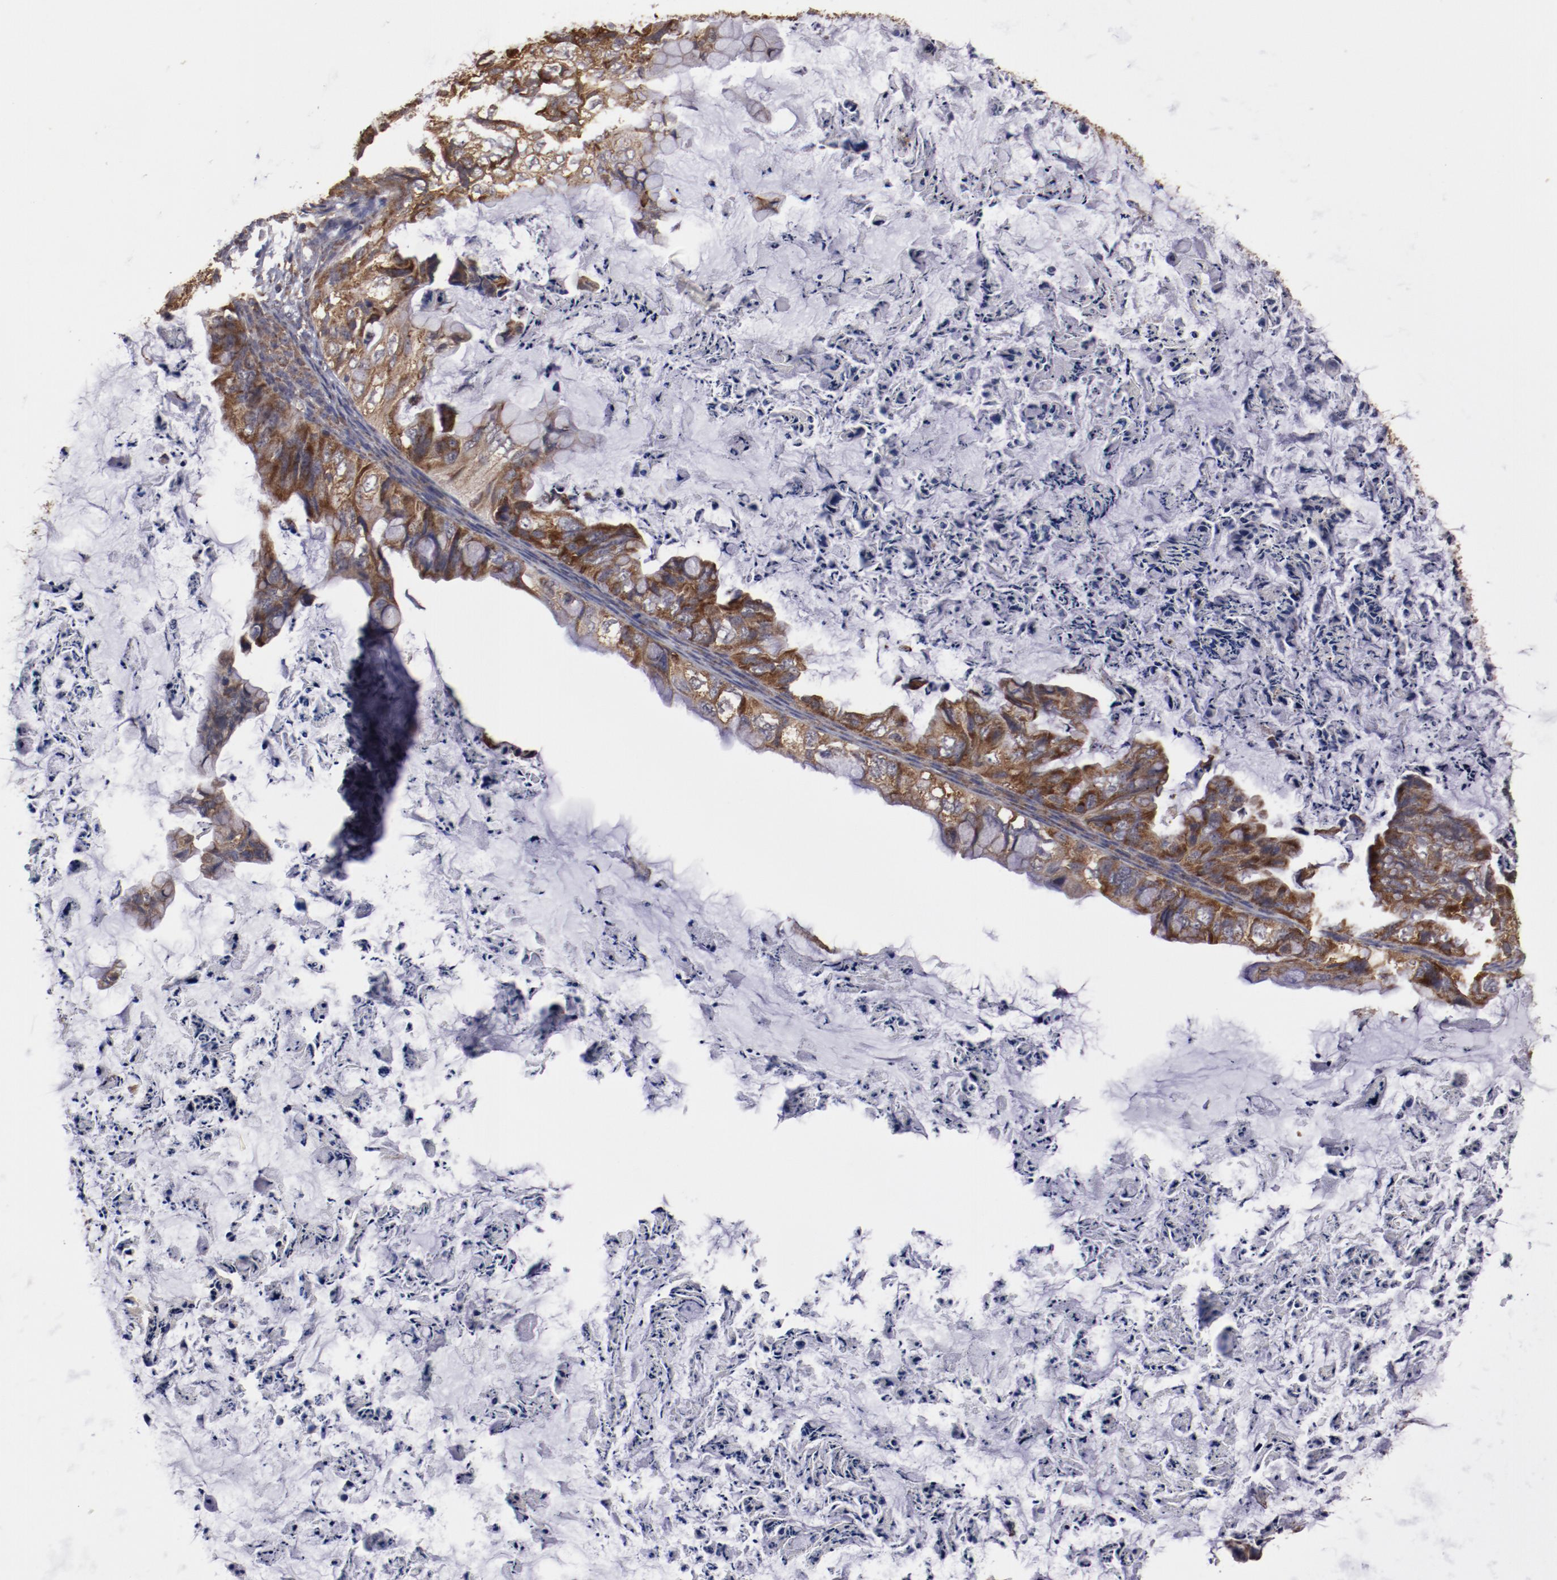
{"staining": {"intensity": "strong", "quantity": ">75%", "location": "cytoplasmic/membranous"}, "tissue": "ovarian cancer", "cell_type": "Tumor cells", "image_type": "cancer", "snomed": [{"axis": "morphology", "description": "Cystadenocarcinoma, mucinous, NOS"}, {"axis": "topography", "description": "Ovary"}], "caption": "The micrograph reveals staining of ovarian cancer, revealing strong cytoplasmic/membranous protein expression (brown color) within tumor cells.", "gene": "RPS4Y1", "patient": {"sex": "female", "age": 36}}